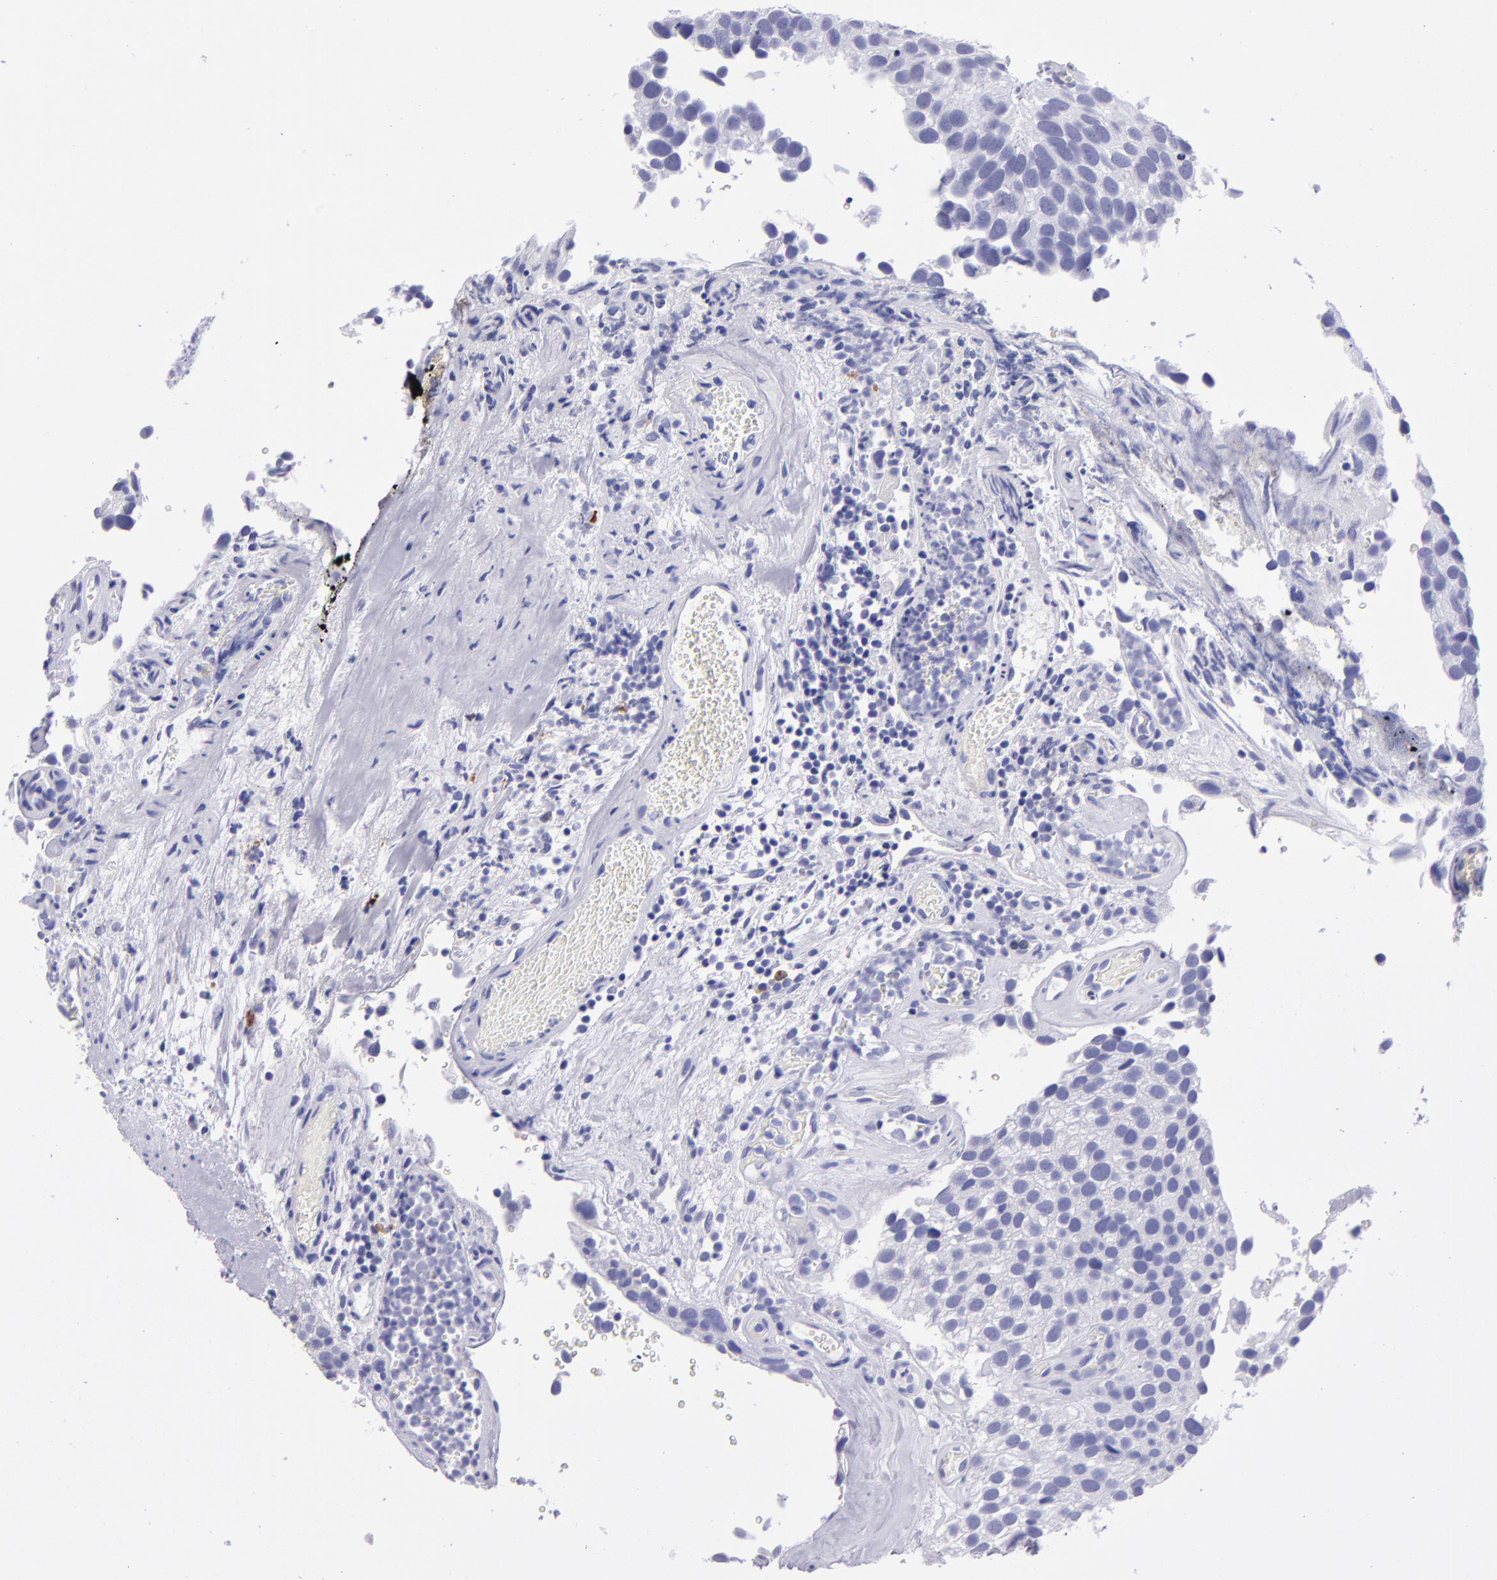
{"staining": {"intensity": "negative", "quantity": "none", "location": "none"}, "tissue": "urothelial cancer", "cell_type": "Tumor cells", "image_type": "cancer", "snomed": [{"axis": "morphology", "description": "Urothelial carcinoma, High grade"}, {"axis": "topography", "description": "Urinary bladder"}], "caption": "Tumor cells show no significant expression in high-grade urothelial carcinoma. (IHC, brightfield microscopy, high magnification).", "gene": "TYRP1", "patient": {"sex": "male", "age": 72}}